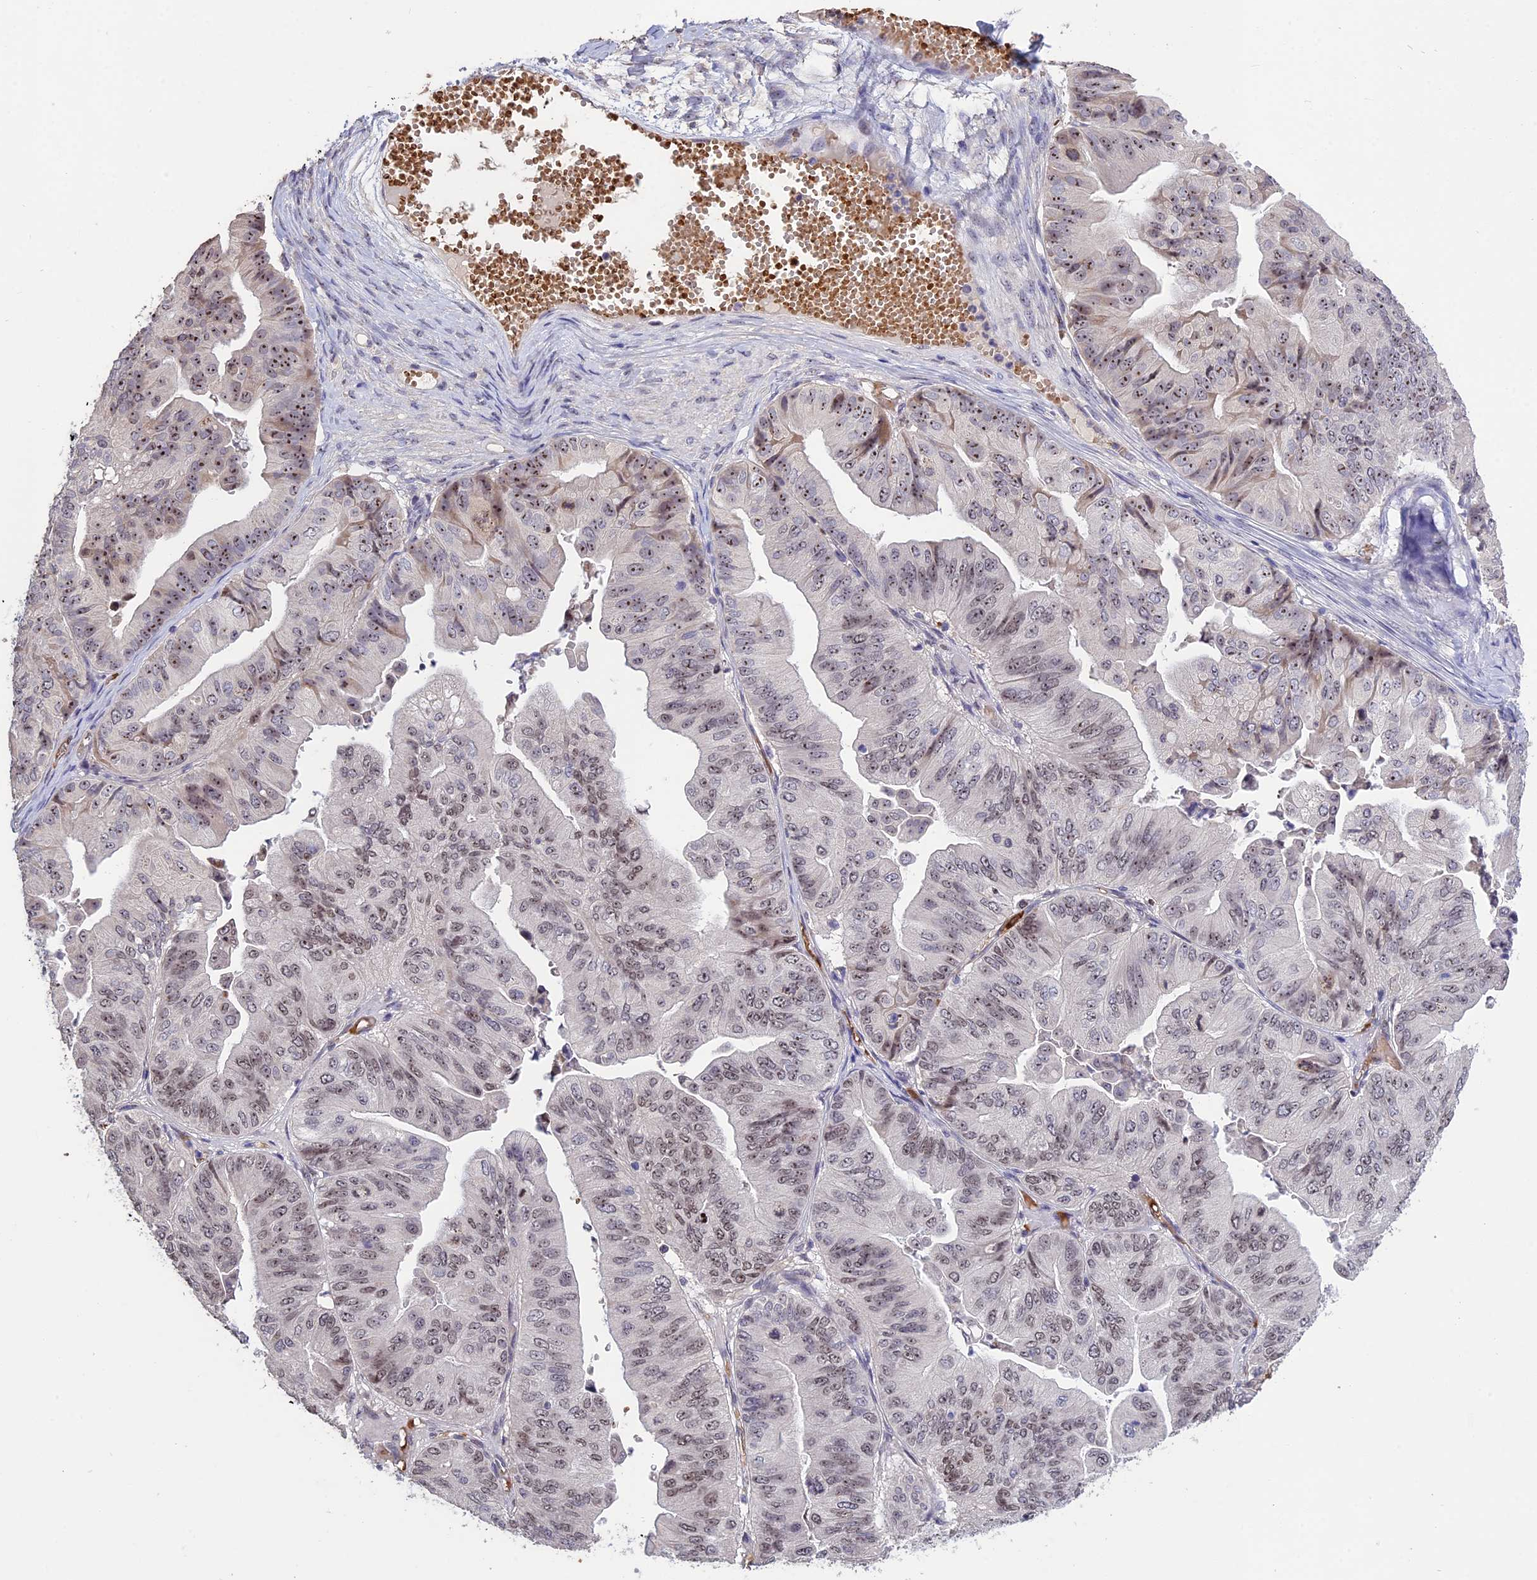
{"staining": {"intensity": "moderate", "quantity": ">75%", "location": "nuclear"}, "tissue": "ovarian cancer", "cell_type": "Tumor cells", "image_type": "cancer", "snomed": [{"axis": "morphology", "description": "Cystadenocarcinoma, mucinous, NOS"}, {"axis": "topography", "description": "Ovary"}], "caption": "Protein staining of mucinous cystadenocarcinoma (ovarian) tissue demonstrates moderate nuclear positivity in approximately >75% of tumor cells. (brown staining indicates protein expression, while blue staining denotes nuclei).", "gene": "KNOP1", "patient": {"sex": "female", "age": 61}}